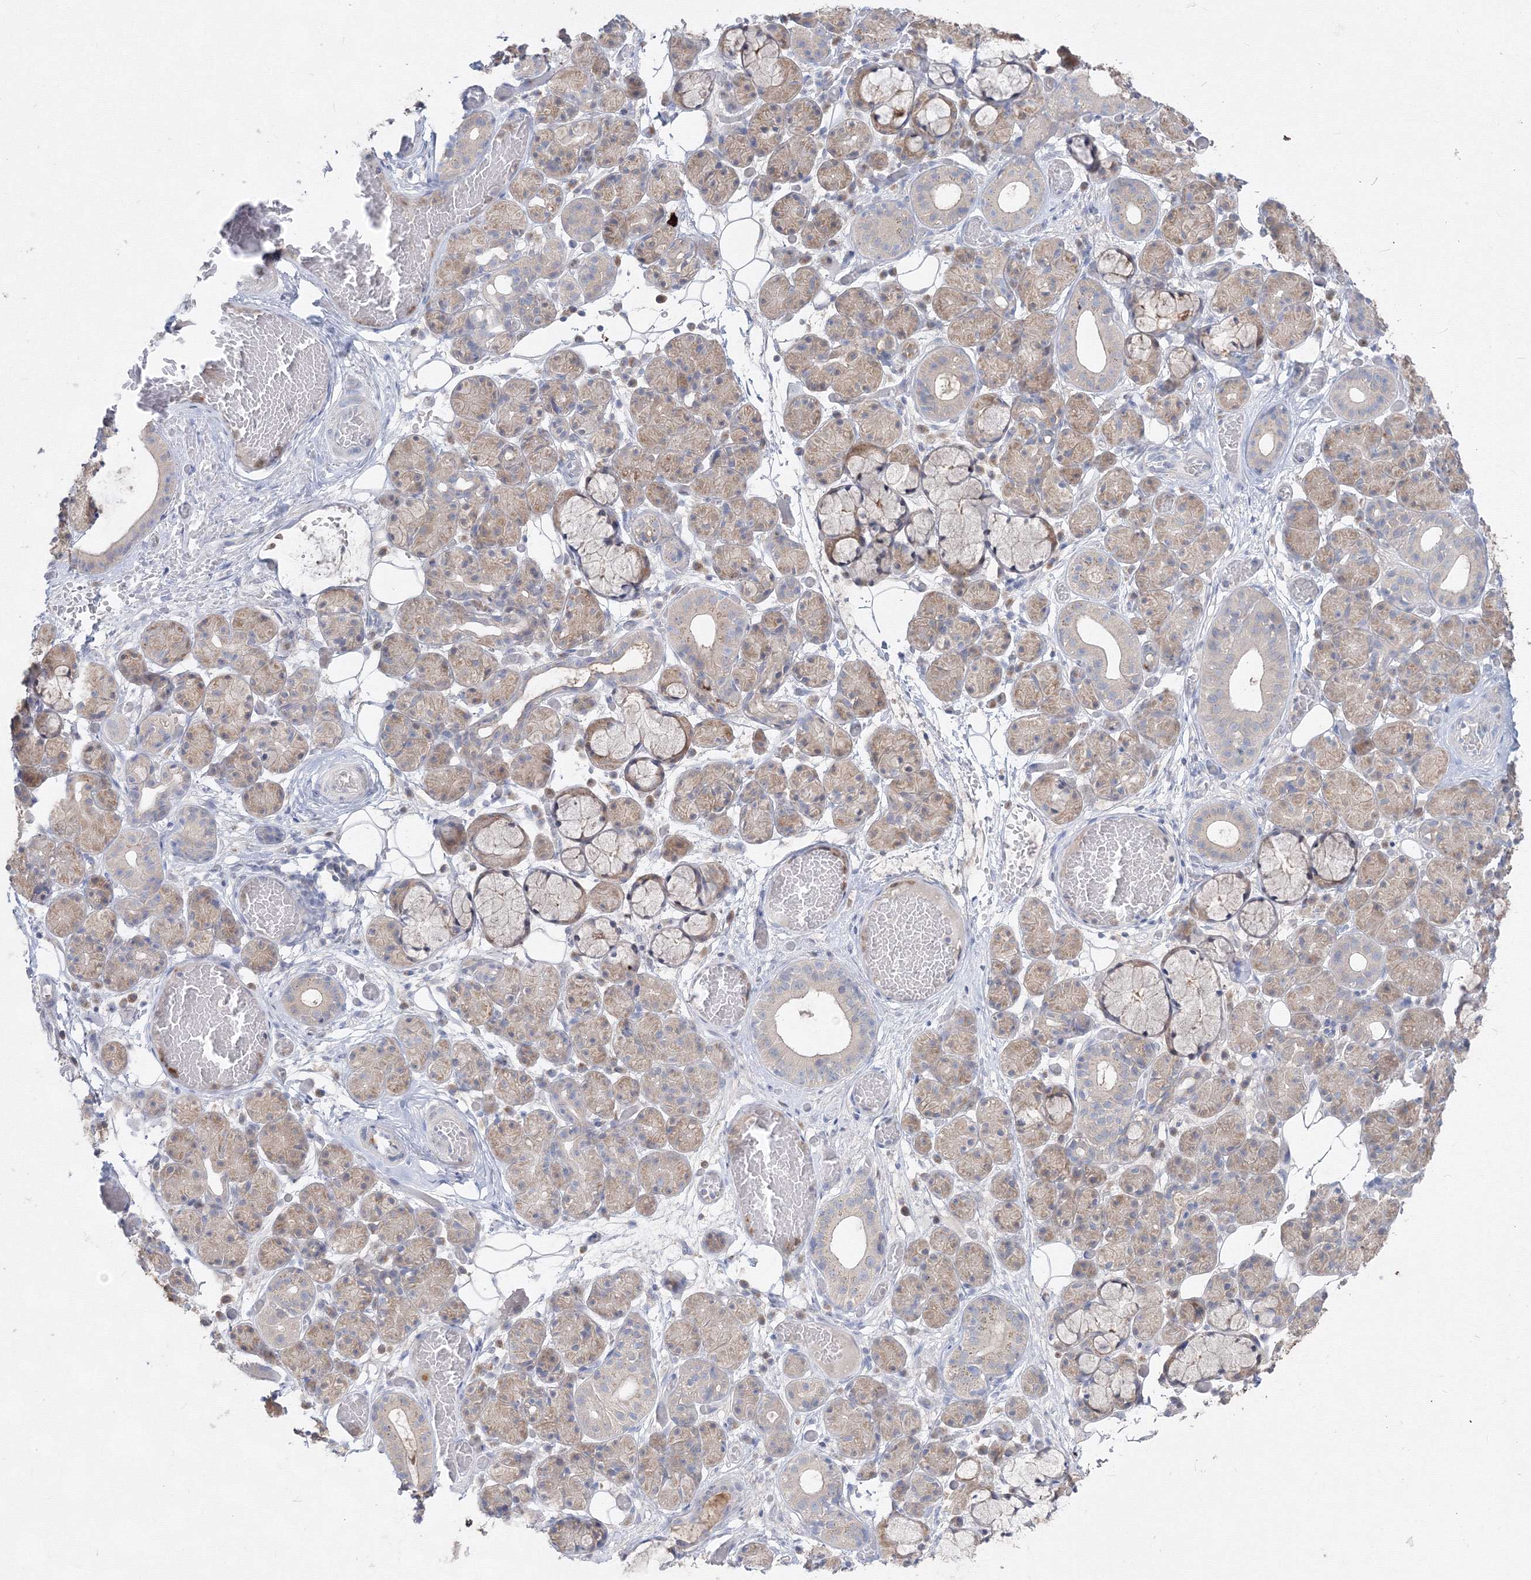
{"staining": {"intensity": "moderate", "quantity": "25%-75%", "location": "cytoplasmic/membranous"}, "tissue": "salivary gland", "cell_type": "Glandular cells", "image_type": "normal", "snomed": [{"axis": "morphology", "description": "Normal tissue, NOS"}, {"axis": "topography", "description": "Salivary gland"}], "caption": "IHC image of normal human salivary gland stained for a protein (brown), which displays medium levels of moderate cytoplasmic/membranous staining in approximately 25%-75% of glandular cells.", "gene": "FBXL8", "patient": {"sex": "male", "age": 63}}